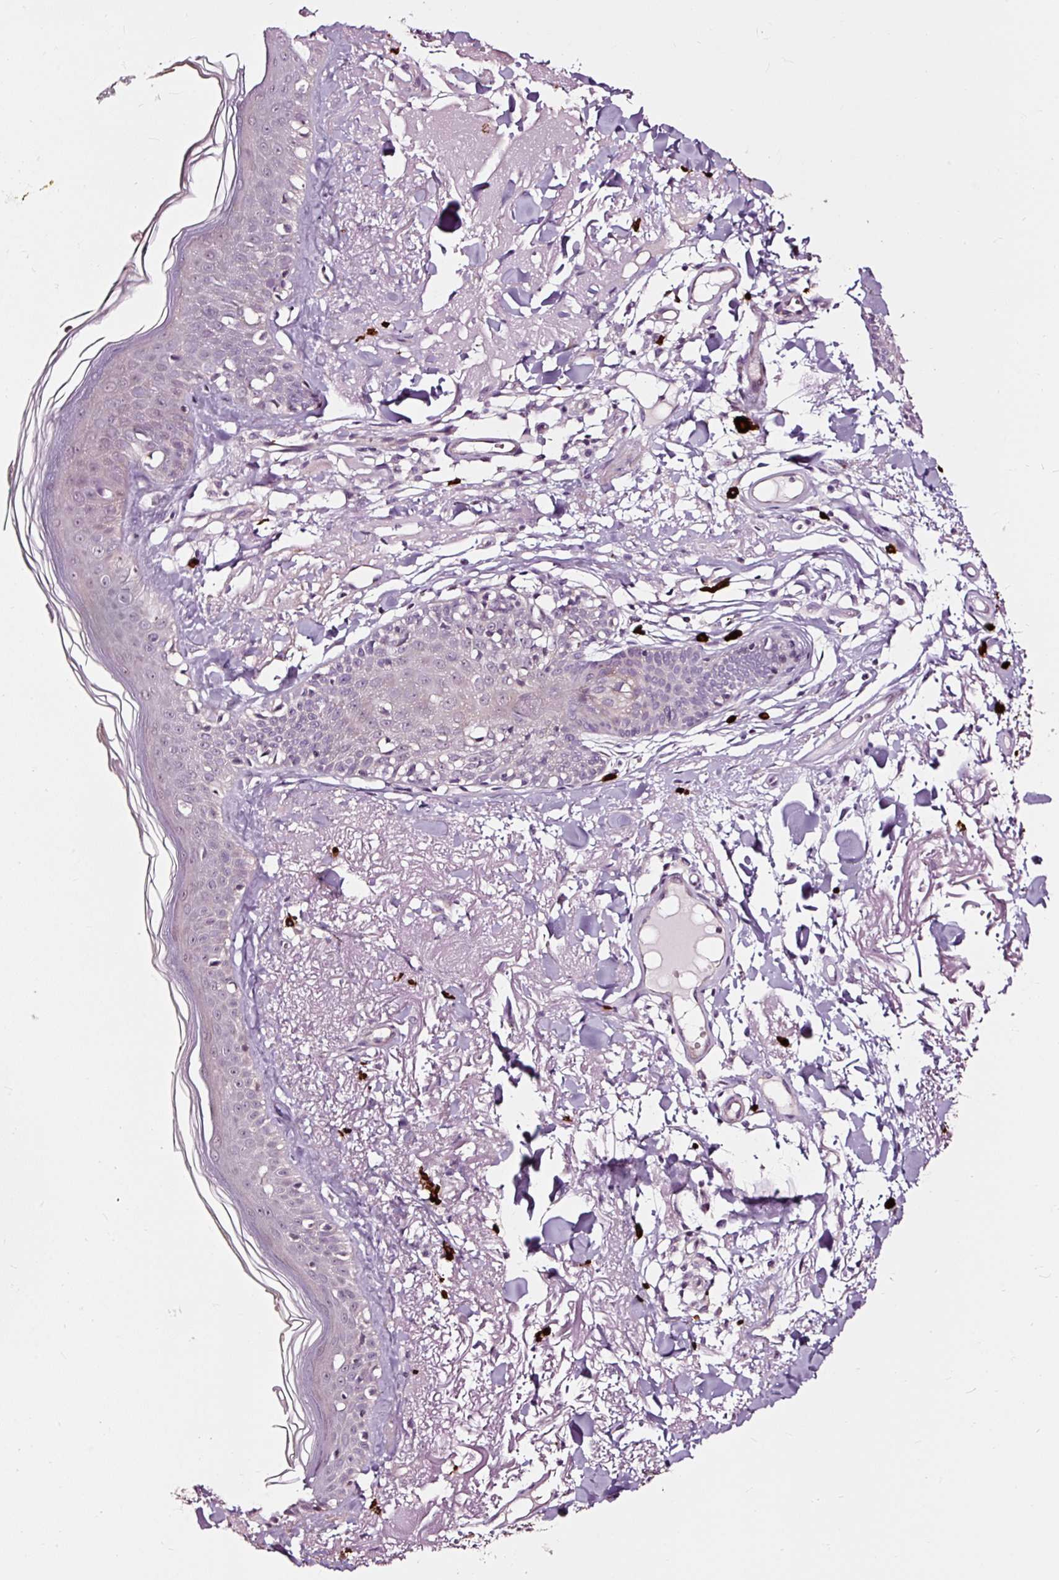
{"staining": {"intensity": "negative", "quantity": "none", "location": "none"}, "tissue": "skin", "cell_type": "Fibroblasts", "image_type": "normal", "snomed": [{"axis": "morphology", "description": "Normal tissue, NOS"}, {"axis": "morphology", "description": "Malignant melanoma, NOS"}, {"axis": "topography", "description": "Skin"}], "caption": "Immunohistochemistry image of unremarkable skin stained for a protein (brown), which demonstrates no positivity in fibroblasts. (Stains: DAB (3,3'-diaminobenzidine) immunohistochemistry with hematoxylin counter stain, Microscopy: brightfield microscopy at high magnification).", "gene": "UTP14A", "patient": {"sex": "male", "age": 80}}